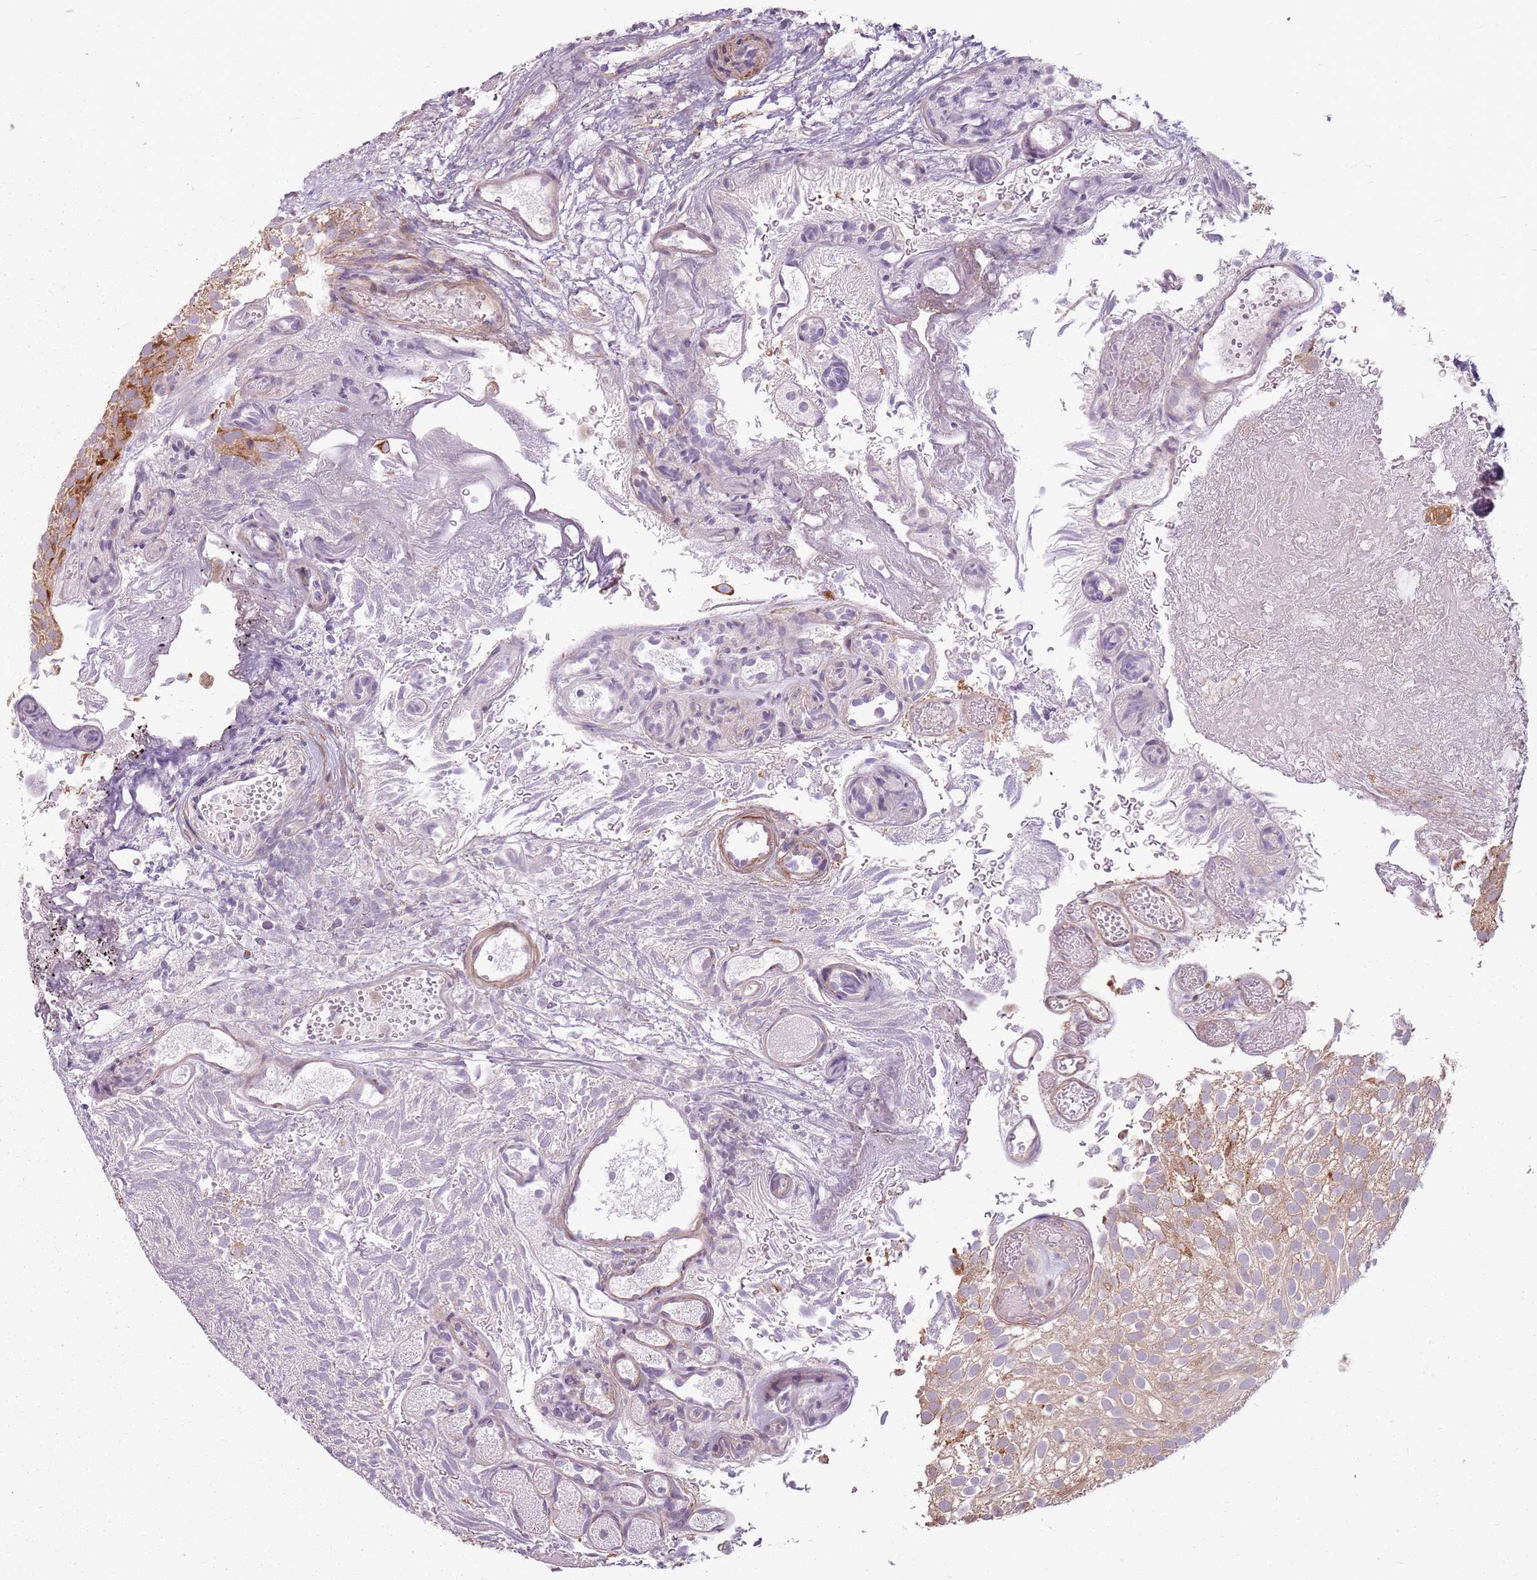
{"staining": {"intensity": "moderate", "quantity": "25%-75%", "location": "cytoplasmic/membranous"}, "tissue": "urothelial cancer", "cell_type": "Tumor cells", "image_type": "cancer", "snomed": [{"axis": "morphology", "description": "Urothelial carcinoma, Low grade"}, {"axis": "topography", "description": "Urinary bladder"}], "caption": "Low-grade urothelial carcinoma stained for a protein (brown) shows moderate cytoplasmic/membranous positive expression in approximately 25%-75% of tumor cells.", "gene": "RPL21", "patient": {"sex": "male", "age": 78}}